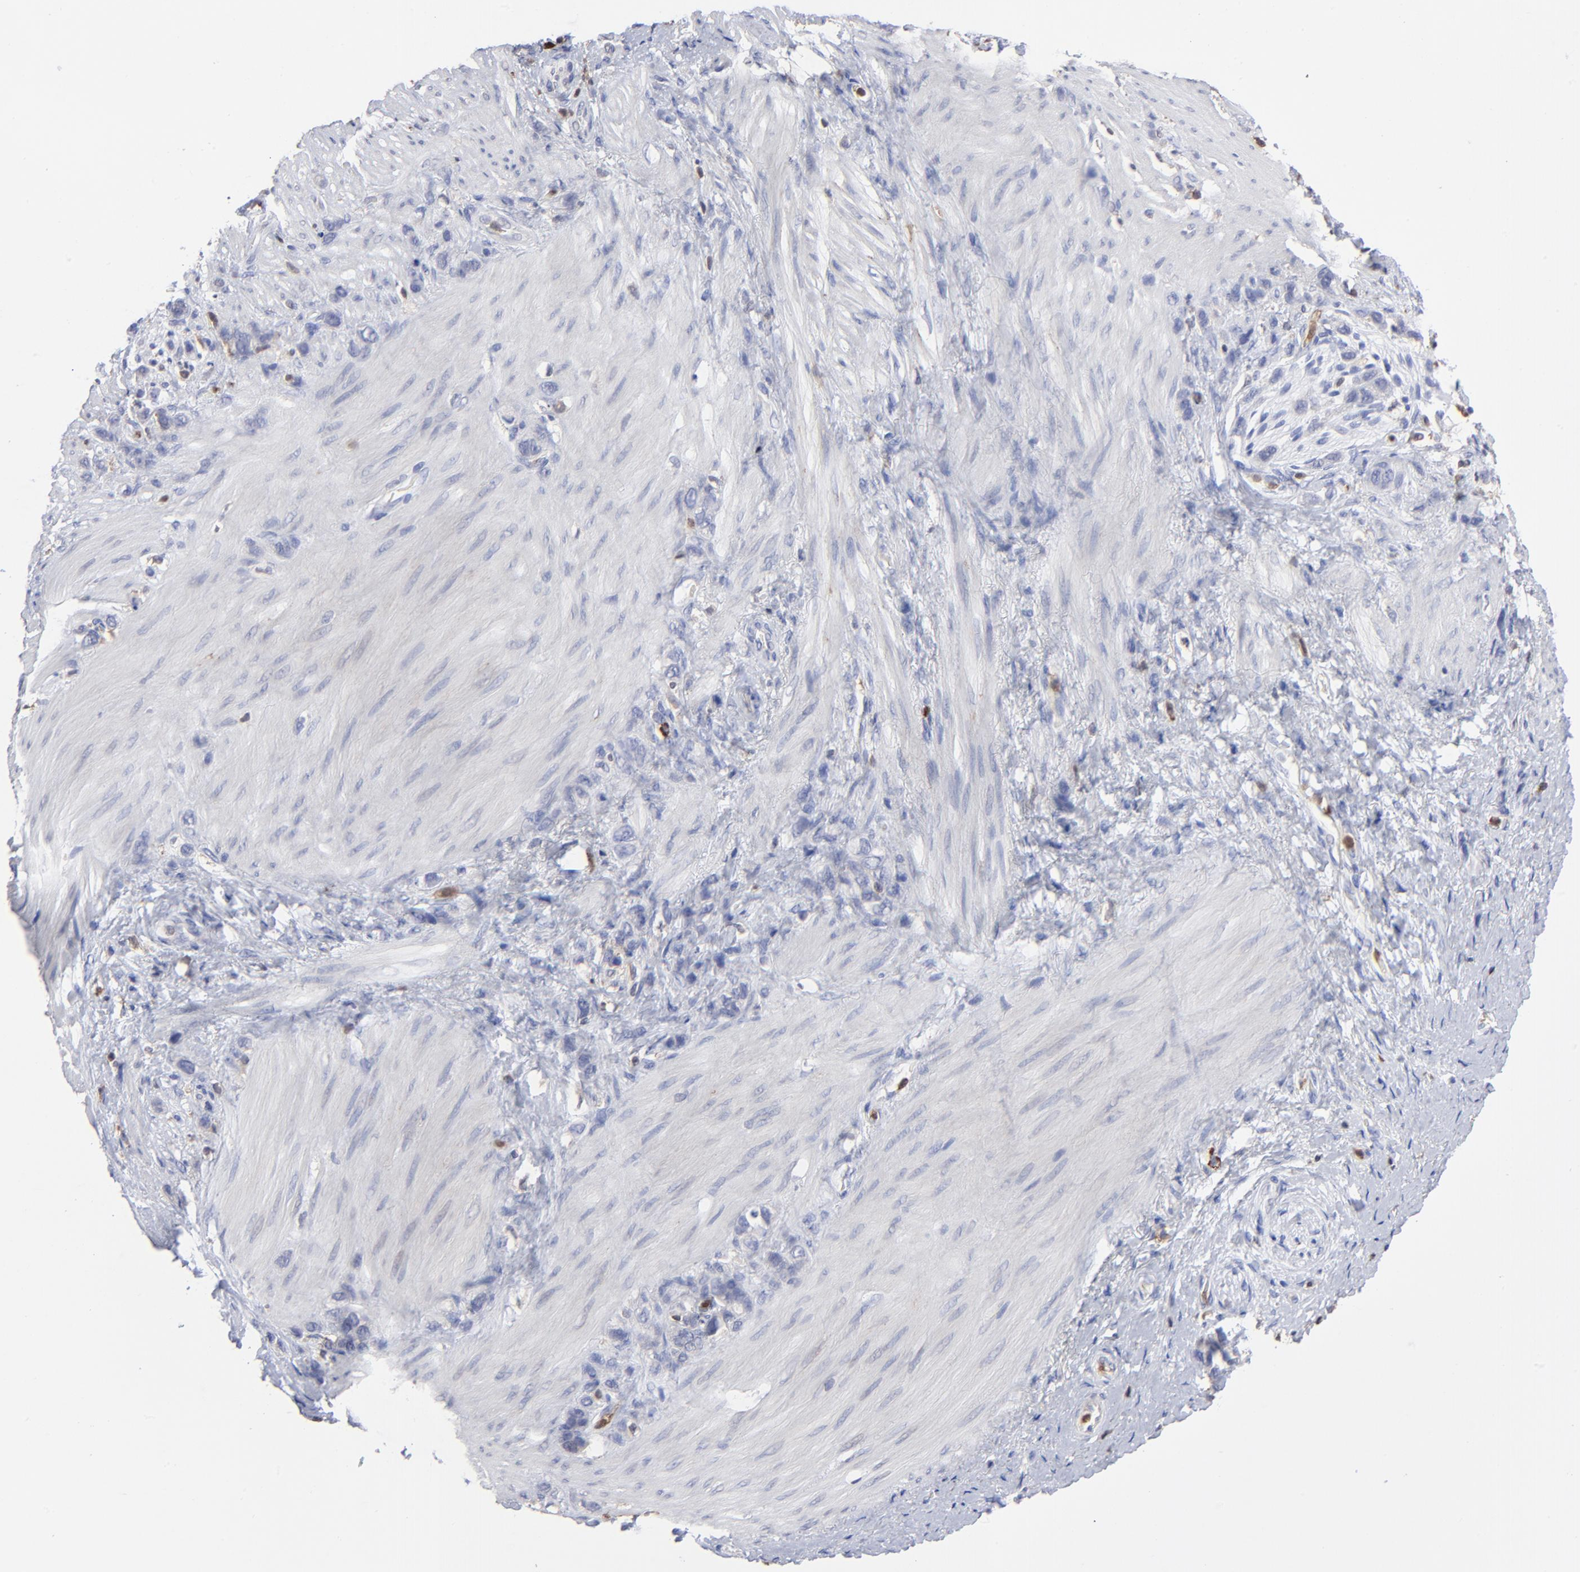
{"staining": {"intensity": "negative", "quantity": "none", "location": "none"}, "tissue": "stomach cancer", "cell_type": "Tumor cells", "image_type": "cancer", "snomed": [{"axis": "morphology", "description": "Normal tissue, NOS"}, {"axis": "morphology", "description": "Adenocarcinoma, NOS"}, {"axis": "morphology", "description": "Adenocarcinoma, High grade"}, {"axis": "topography", "description": "Stomach, upper"}, {"axis": "topography", "description": "Stomach"}], "caption": "This is an immunohistochemistry micrograph of human high-grade adenocarcinoma (stomach). There is no staining in tumor cells.", "gene": "TBXT", "patient": {"sex": "female", "age": 65}}